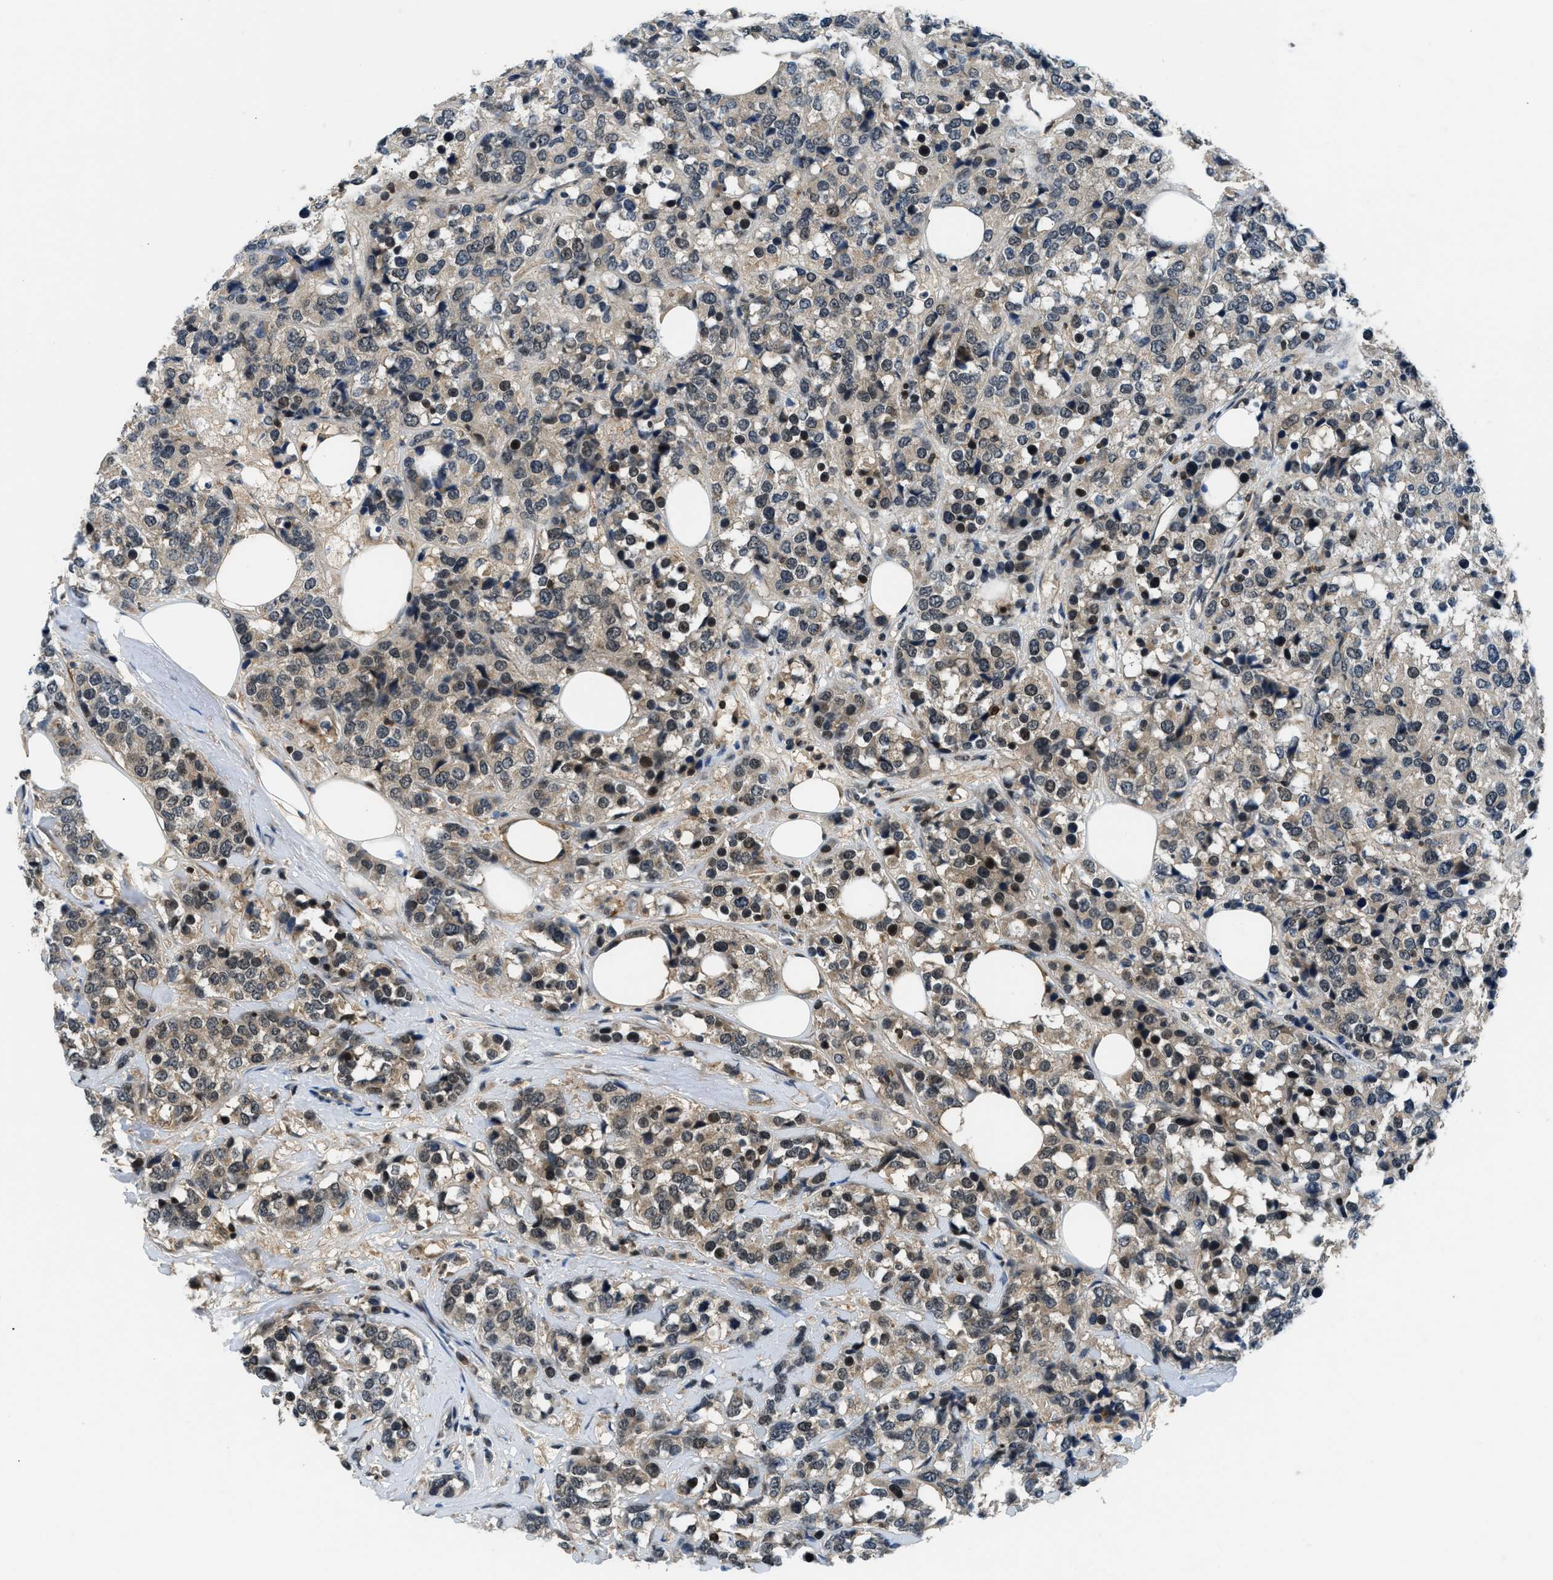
{"staining": {"intensity": "moderate", "quantity": "25%-75%", "location": "cytoplasmic/membranous,nuclear"}, "tissue": "breast cancer", "cell_type": "Tumor cells", "image_type": "cancer", "snomed": [{"axis": "morphology", "description": "Lobular carcinoma"}, {"axis": "topography", "description": "Breast"}], "caption": "Protein staining of breast cancer (lobular carcinoma) tissue exhibits moderate cytoplasmic/membranous and nuclear positivity in approximately 25%-75% of tumor cells.", "gene": "MTMR1", "patient": {"sex": "female", "age": 59}}